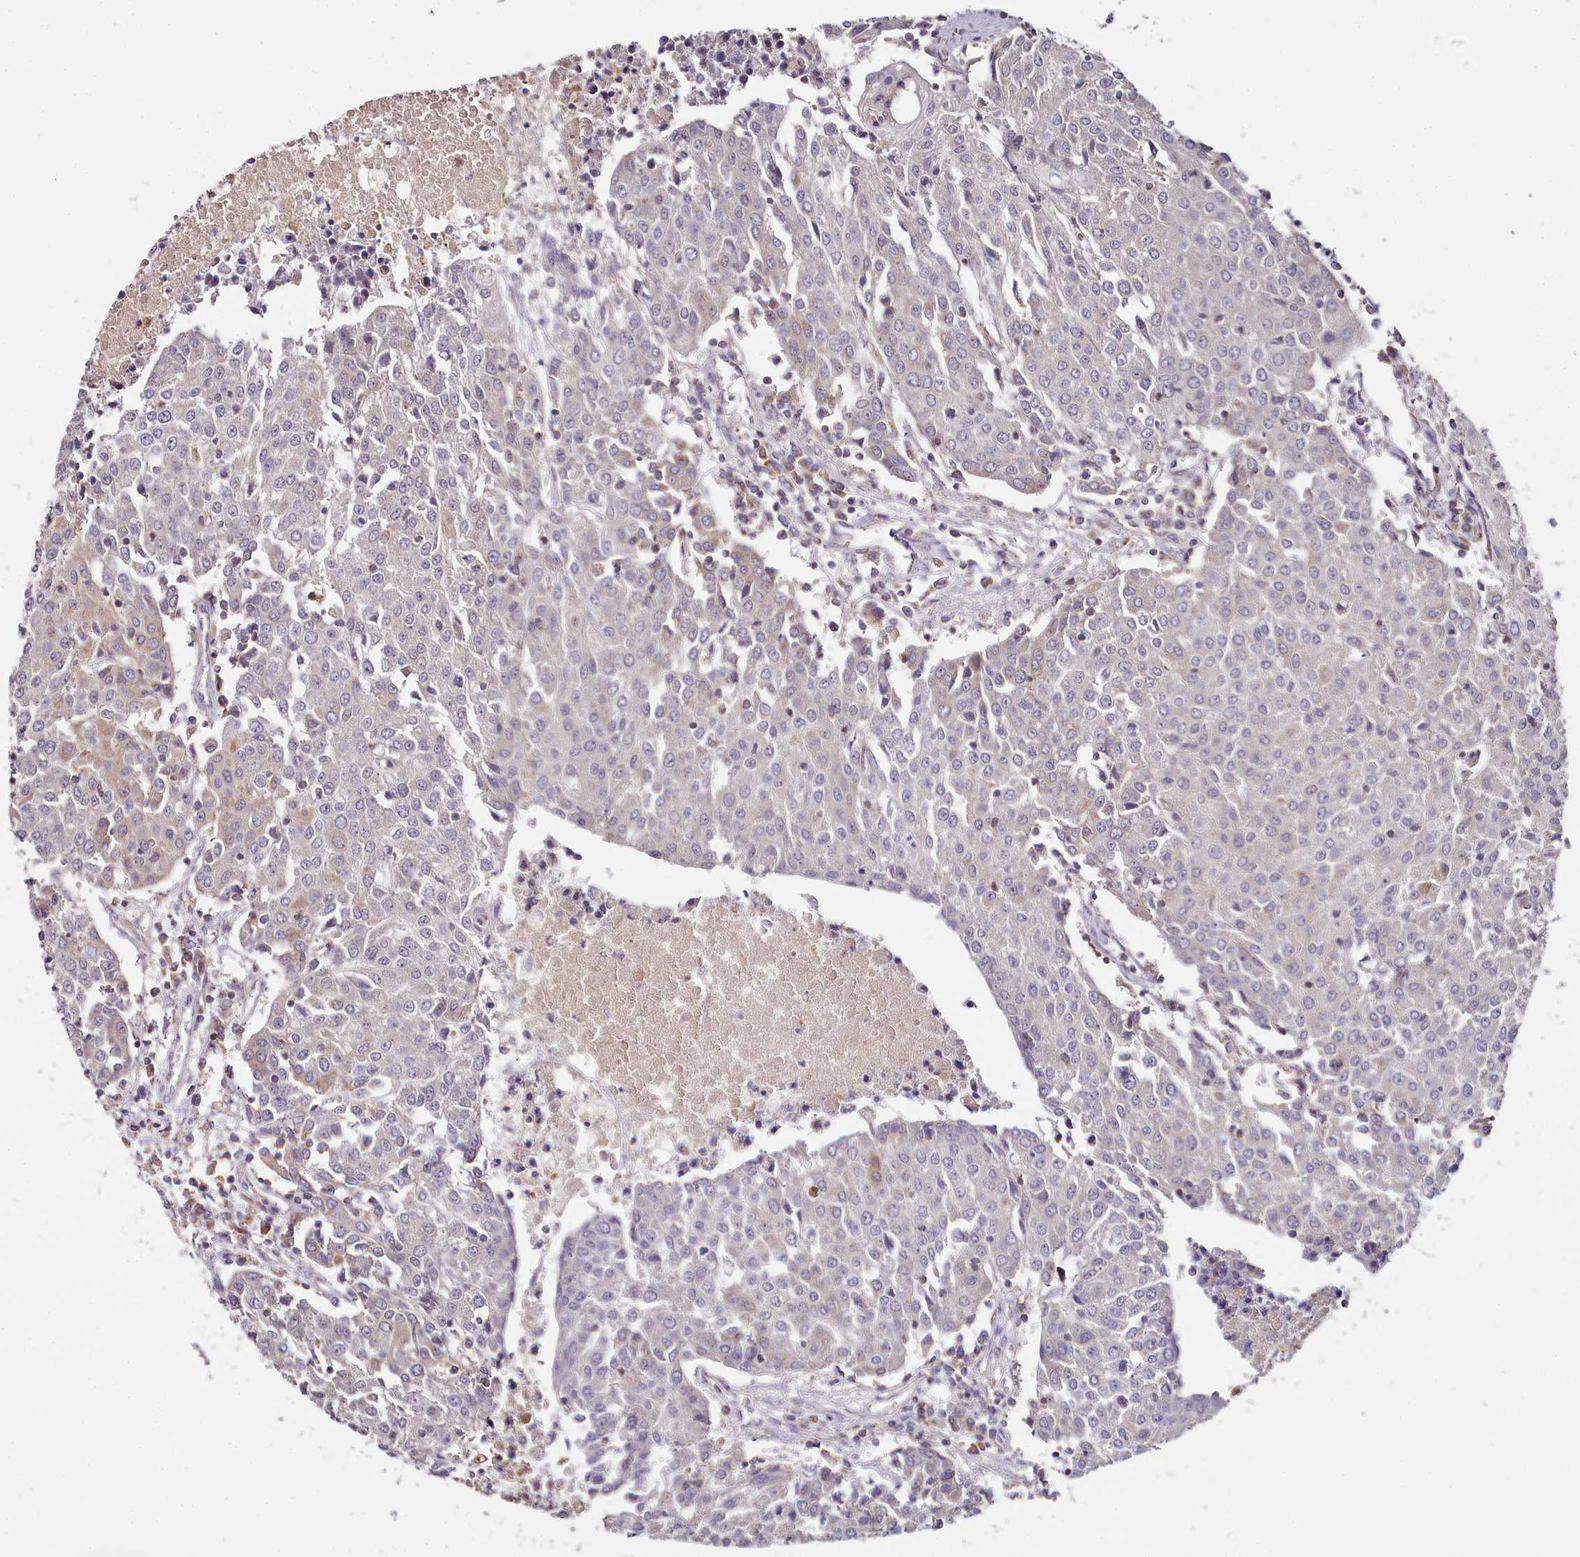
{"staining": {"intensity": "negative", "quantity": "none", "location": "none"}, "tissue": "urothelial cancer", "cell_type": "Tumor cells", "image_type": "cancer", "snomed": [{"axis": "morphology", "description": "Urothelial carcinoma, High grade"}, {"axis": "topography", "description": "Urinary bladder"}], "caption": "There is no significant staining in tumor cells of high-grade urothelial carcinoma. Nuclei are stained in blue.", "gene": "ACSS1", "patient": {"sex": "female", "age": 85}}